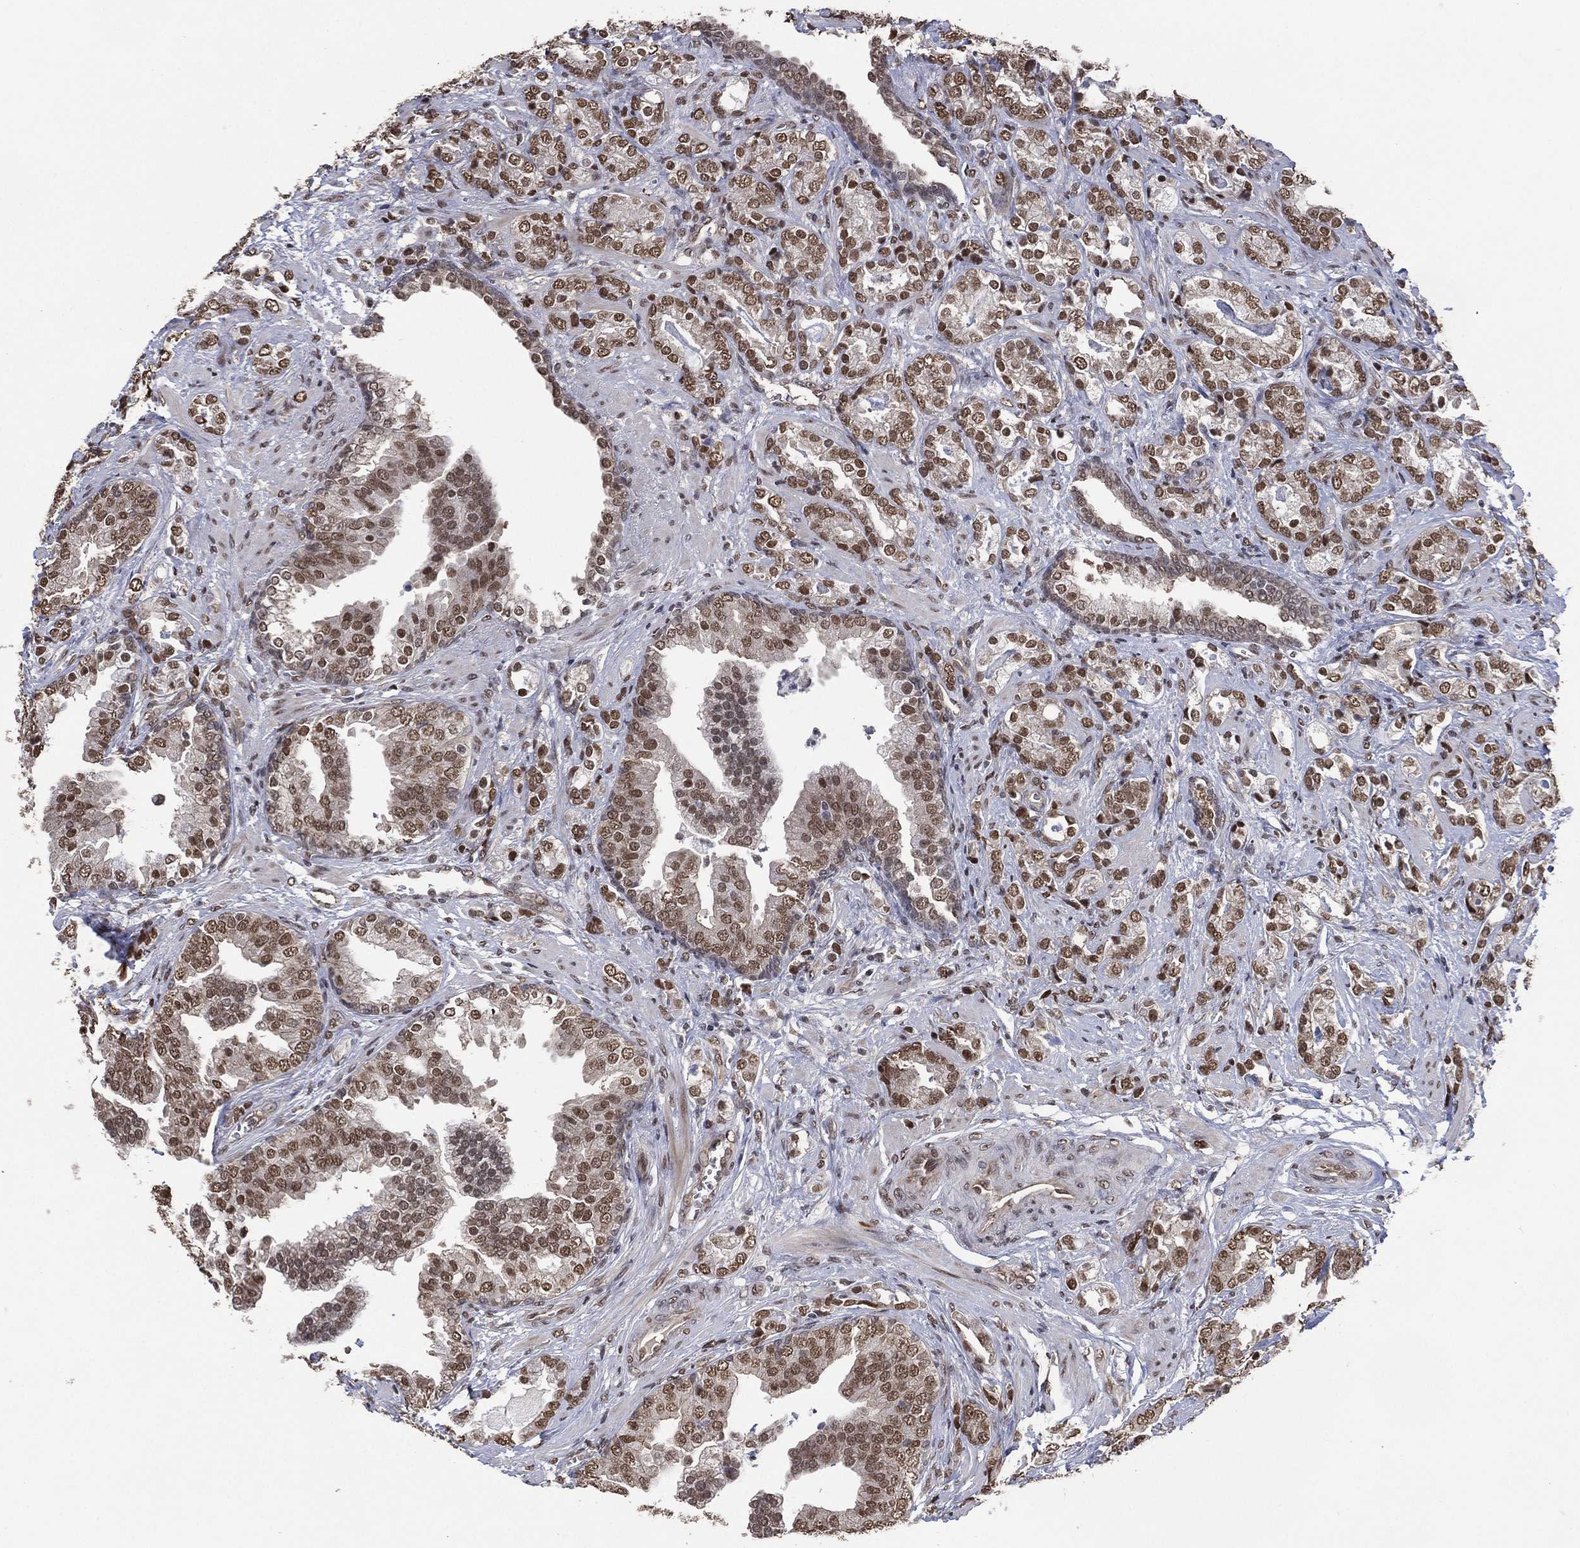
{"staining": {"intensity": "moderate", "quantity": "25%-75%", "location": "nuclear"}, "tissue": "prostate cancer", "cell_type": "Tumor cells", "image_type": "cancer", "snomed": [{"axis": "morphology", "description": "Adenocarcinoma, NOS"}, {"axis": "topography", "description": "Prostate"}], "caption": "Brown immunohistochemical staining in prostate cancer displays moderate nuclear positivity in about 25%-75% of tumor cells.", "gene": "EHMT1", "patient": {"sex": "male", "age": 57}}